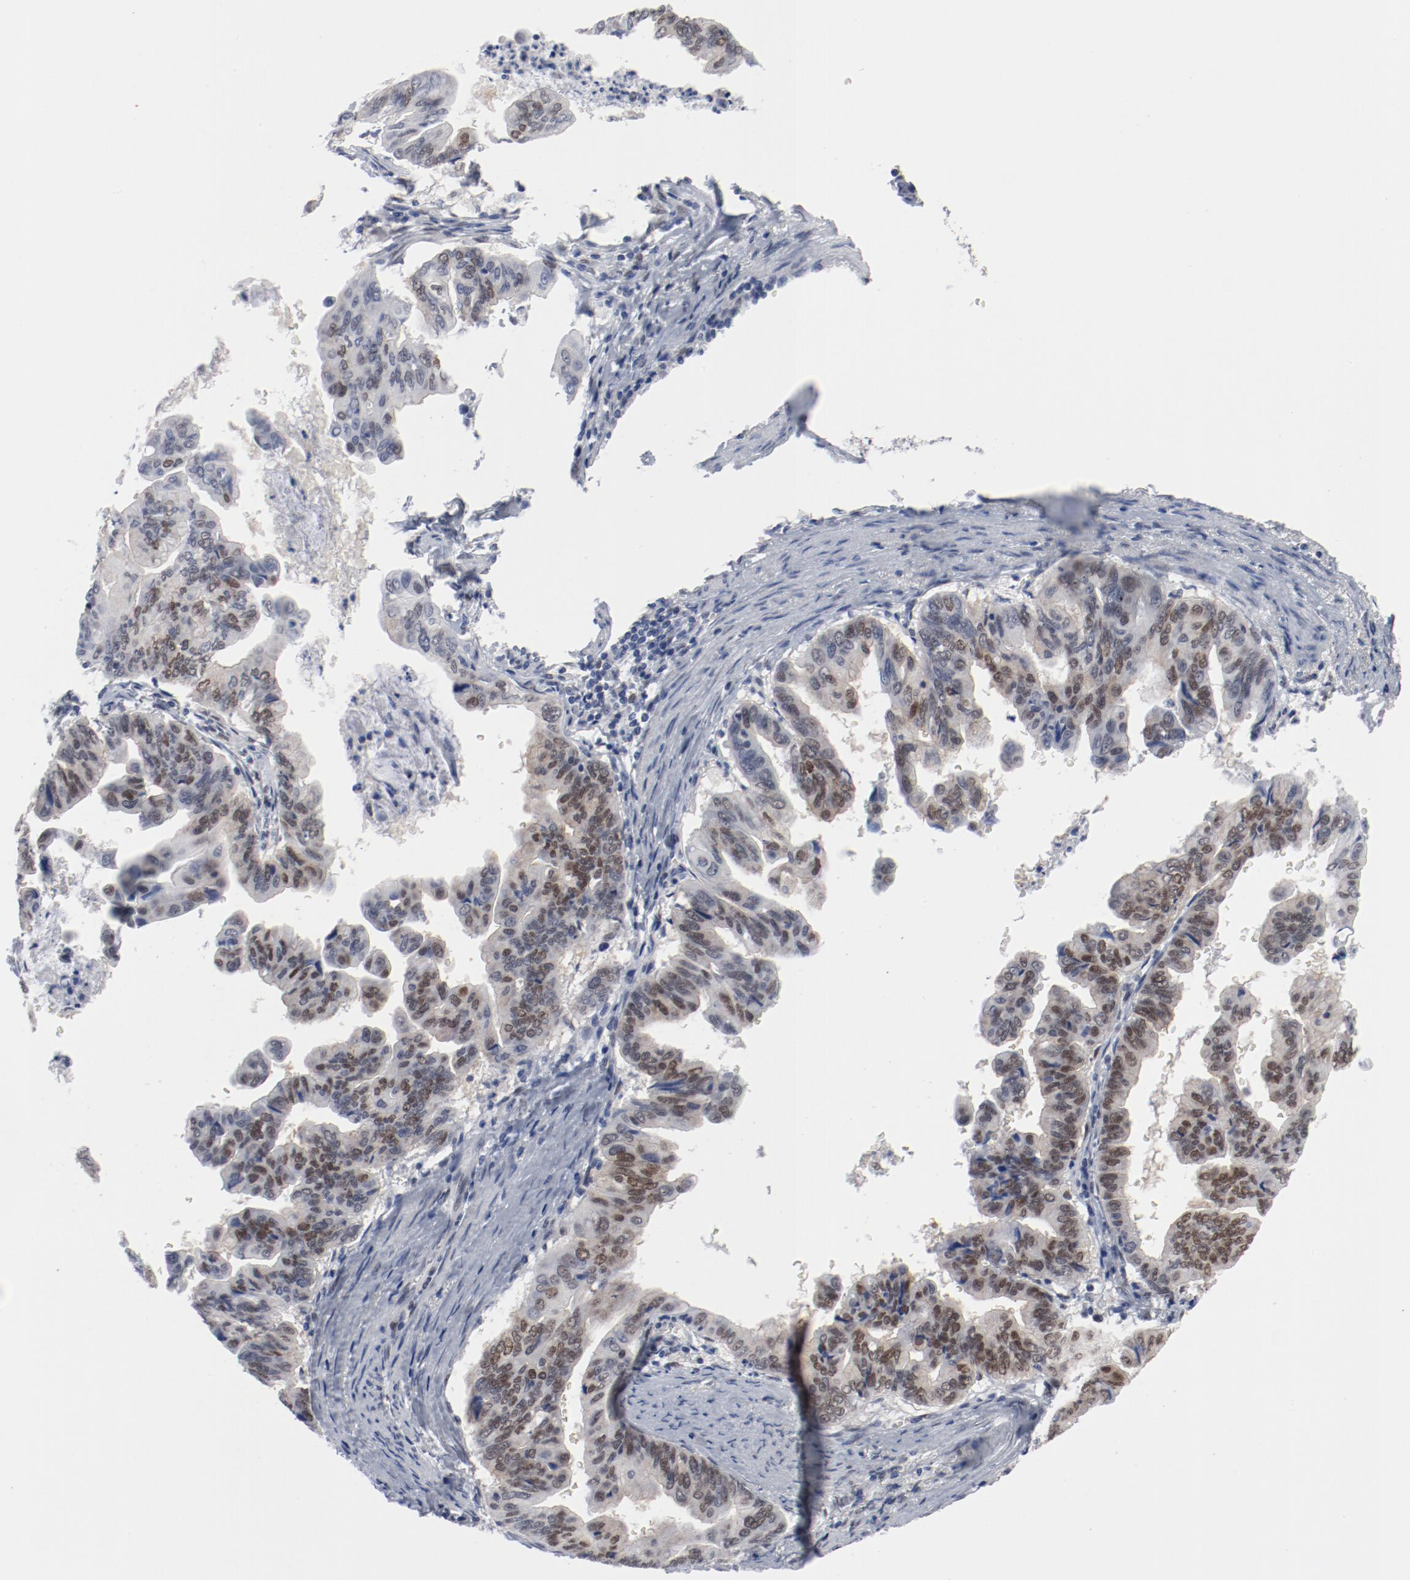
{"staining": {"intensity": "strong", "quantity": ">75%", "location": "nuclear"}, "tissue": "stomach cancer", "cell_type": "Tumor cells", "image_type": "cancer", "snomed": [{"axis": "morphology", "description": "Adenocarcinoma, NOS"}, {"axis": "topography", "description": "Stomach, upper"}], "caption": "Strong nuclear positivity is seen in about >75% of tumor cells in stomach cancer.", "gene": "ARNT", "patient": {"sex": "male", "age": 80}}